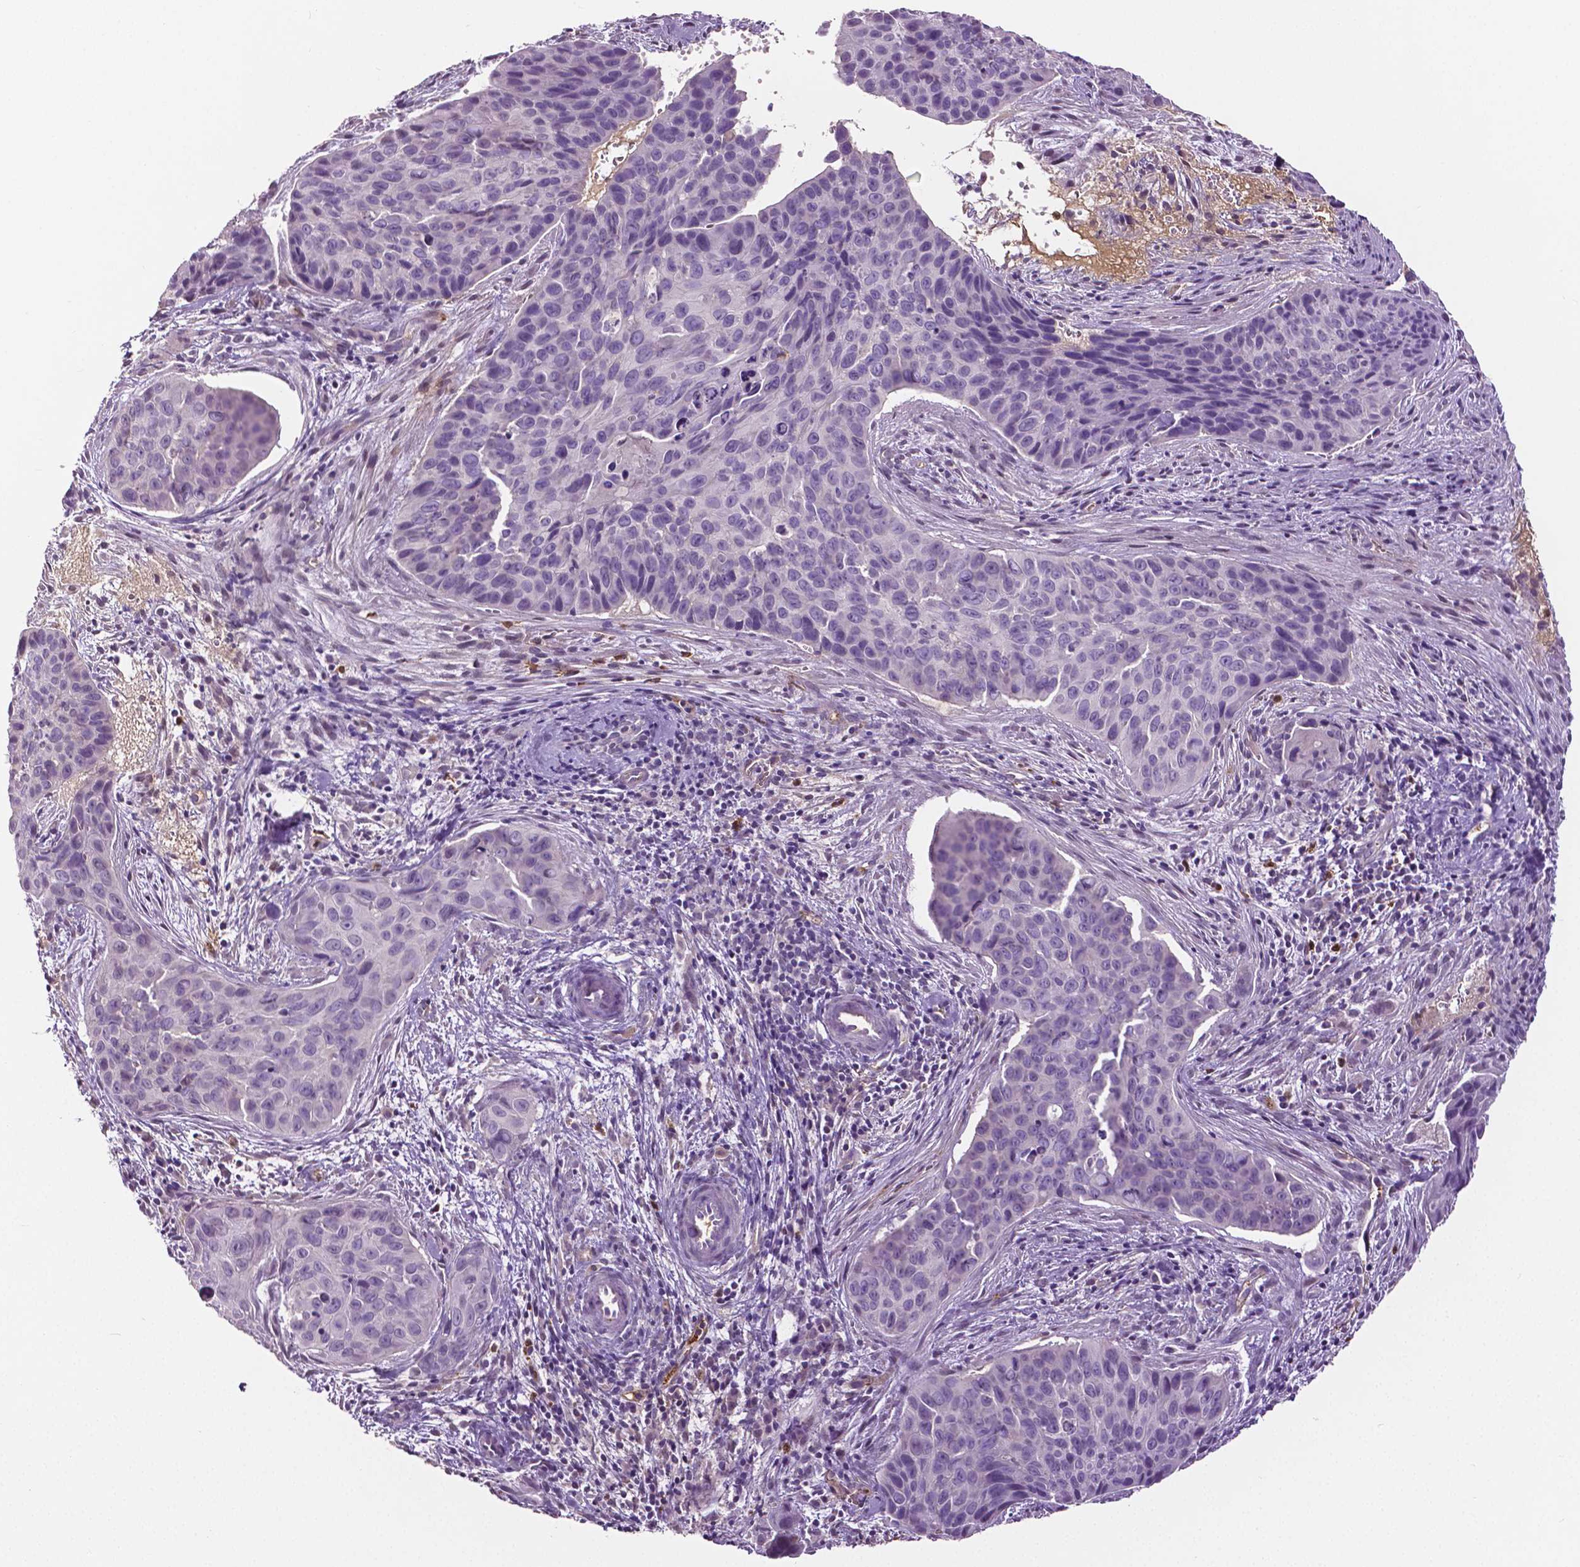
{"staining": {"intensity": "negative", "quantity": "none", "location": "none"}, "tissue": "cervical cancer", "cell_type": "Tumor cells", "image_type": "cancer", "snomed": [{"axis": "morphology", "description": "Squamous cell carcinoma, NOS"}, {"axis": "topography", "description": "Cervix"}], "caption": "A photomicrograph of cervical cancer stained for a protein displays no brown staining in tumor cells.", "gene": "PTPN5", "patient": {"sex": "female", "age": 35}}